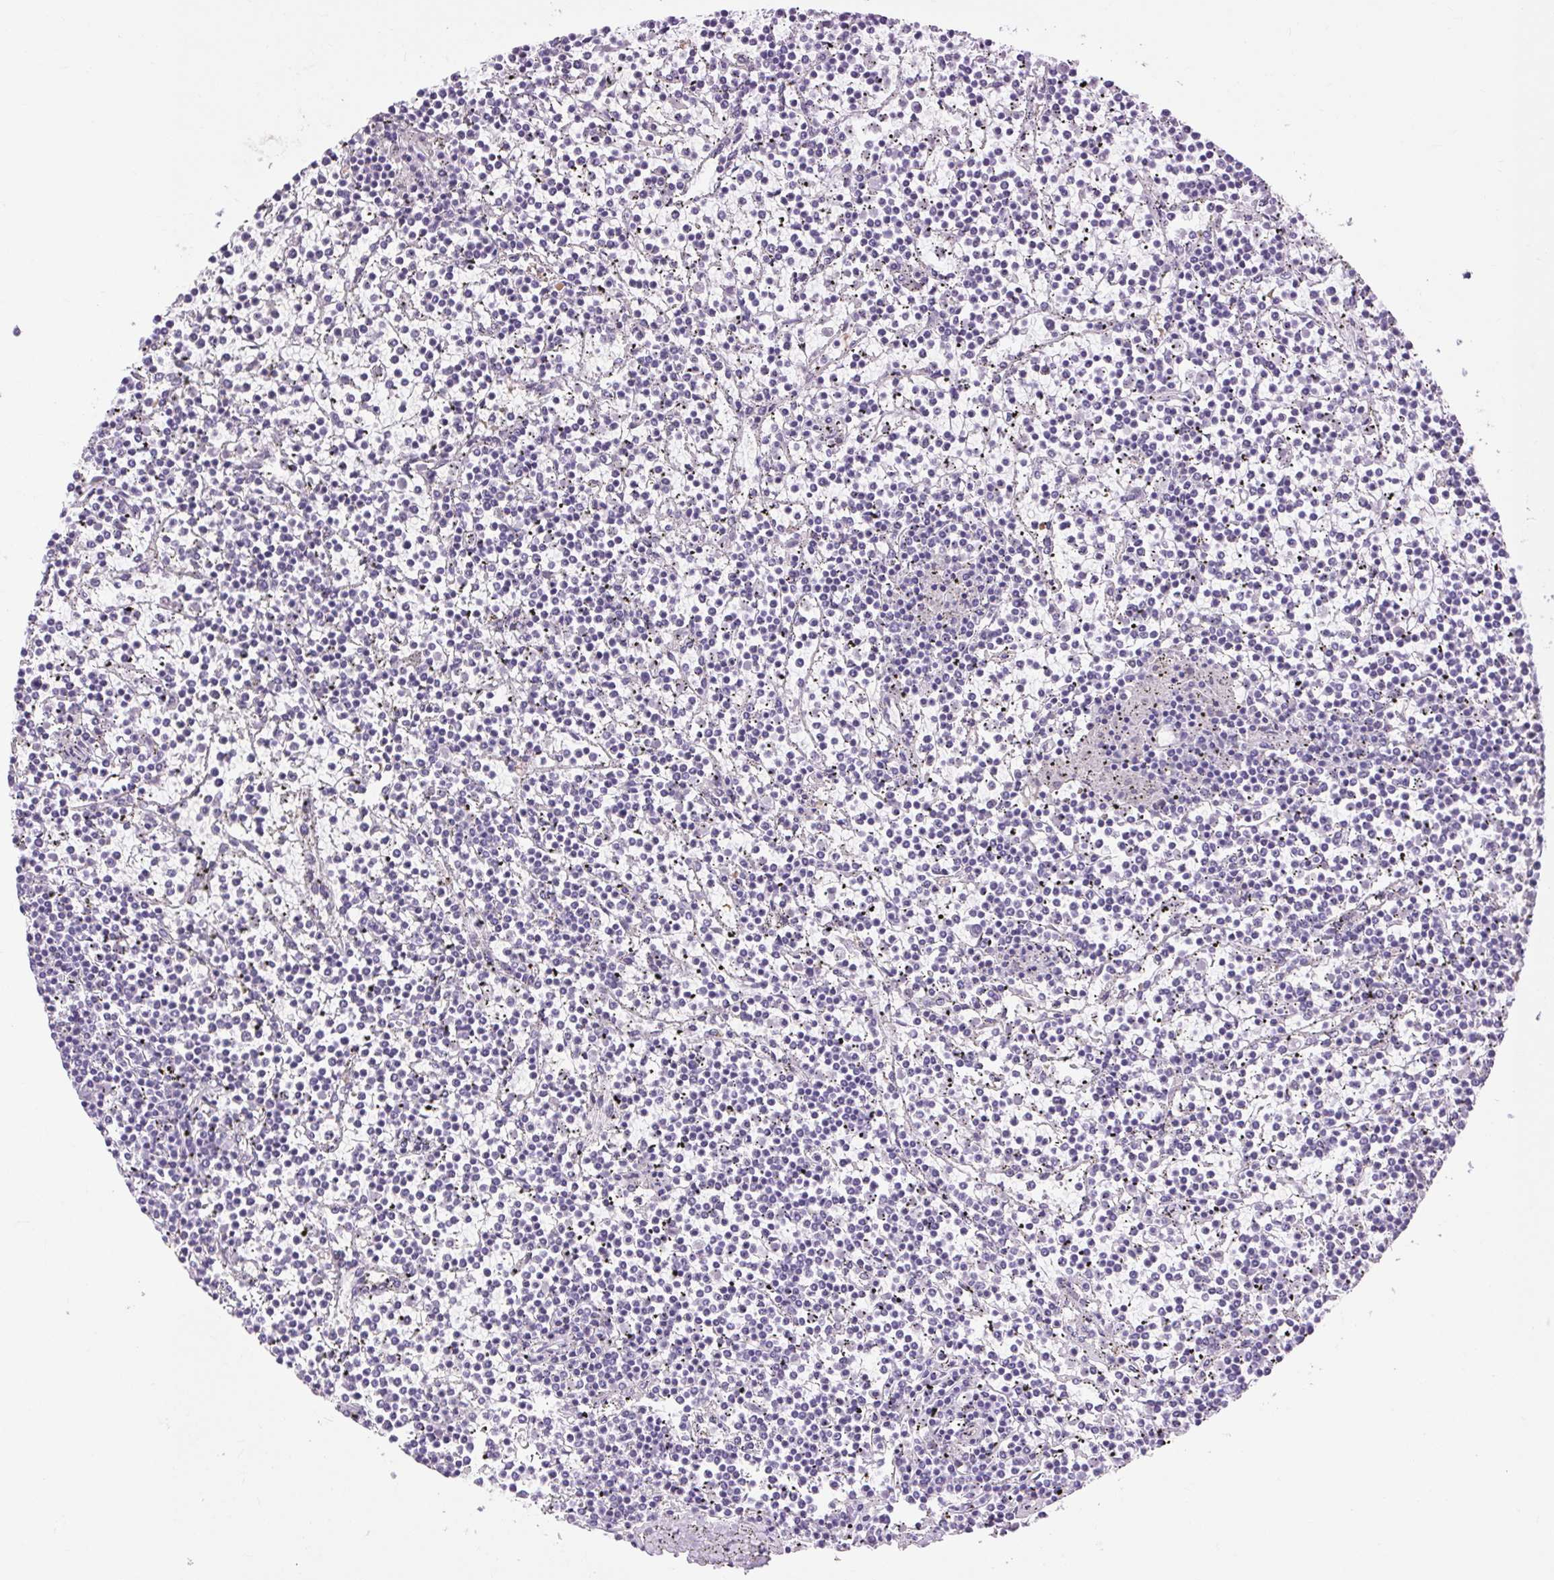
{"staining": {"intensity": "negative", "quantity": "none", "location": "none"}, "tissue": "lymphoma", "cell_type": "Tumor cells", "image_type": "cancer", "snomed": [{"axis": "morphology", "description": "Malignant lymphoma, non-Hodgkin's type, Low grade"}, {"axis": "topography", "description": "Spleen"}], "caption": "This is an IHC photomicrograph of human low-grade malignant lymphoma, non-Hodgkin's type. There is no staining in tumor cells.", "gene": "SOWAHC", "patient": {"sex": "female", "age": 19}}